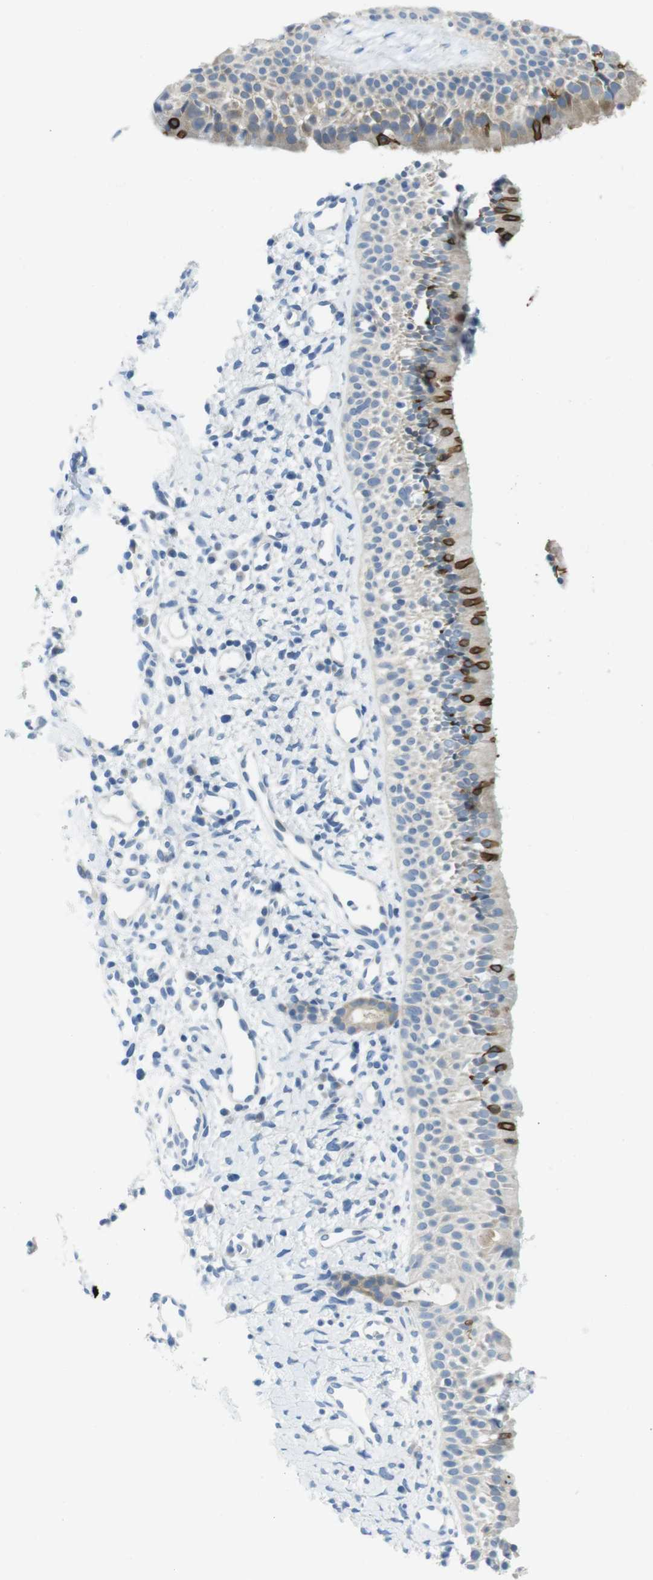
{"staining": {"intensity": "strong", "quantity": "25%-75%", "location": "cytoplasmic/membranous"}, "tissue": "nasopharynx", "cell_type": "Respiratory epithelial cells", "image_type": "normal", "snomed": [{"axis": "morphology", "description": "Normal tissue, NOS"}, {"axis": "topography", "description": "Nasopharynx"}], "caption": "Nasopharynx stained with DAB (3,3'-diaminobenzidine) immunohistochemistry exhibits high levels of strong cytoplasmic/membranous staining in about 25%-75% of respiratory epithelial cells.", "gene": "CASP2", "patient": {"sex": "male", "age": 22}}